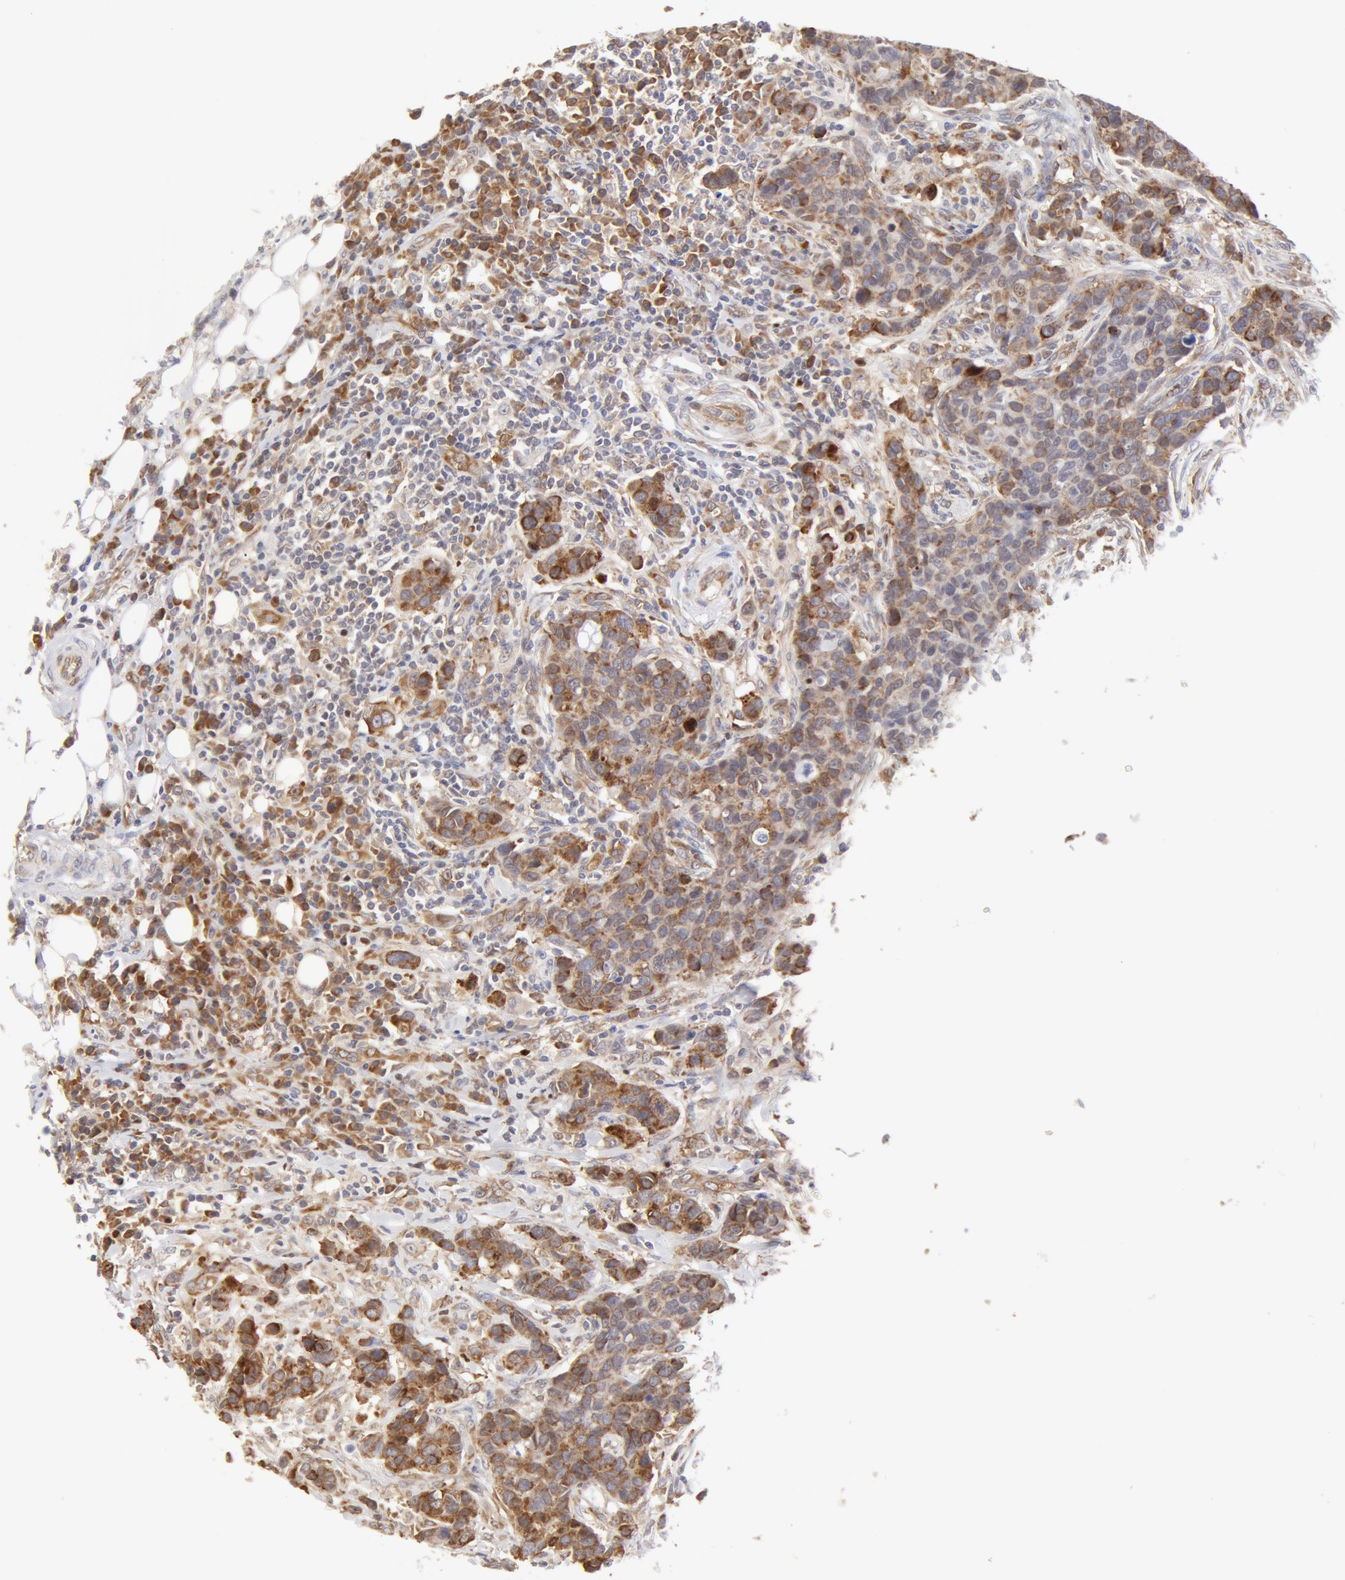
{"staining": {"intensity": "weak", "quantity": ">75%", "location": "cytoplasmic/membranous"}, "tissue": "breast cancer", "cell_type": "Tumor cells", "image_type": "cancer", "snomed": [{"axis": "morphology", "description": "Duct carcinoma"}, {"axis": "topography", "description": "Breast"}], "caption": "A high-resolution photomicrograph shows immunohistochemistry staining of infiltrating ductal carcinoma (breast), which reveals weak cytoplasmic/membranous expression in about >75% of tumor cells. Ihc stains the protein in brown and the nuclei are stained blue.", "gene": "DDX3Y", "patient": {"sex": "female", "age": 91}}